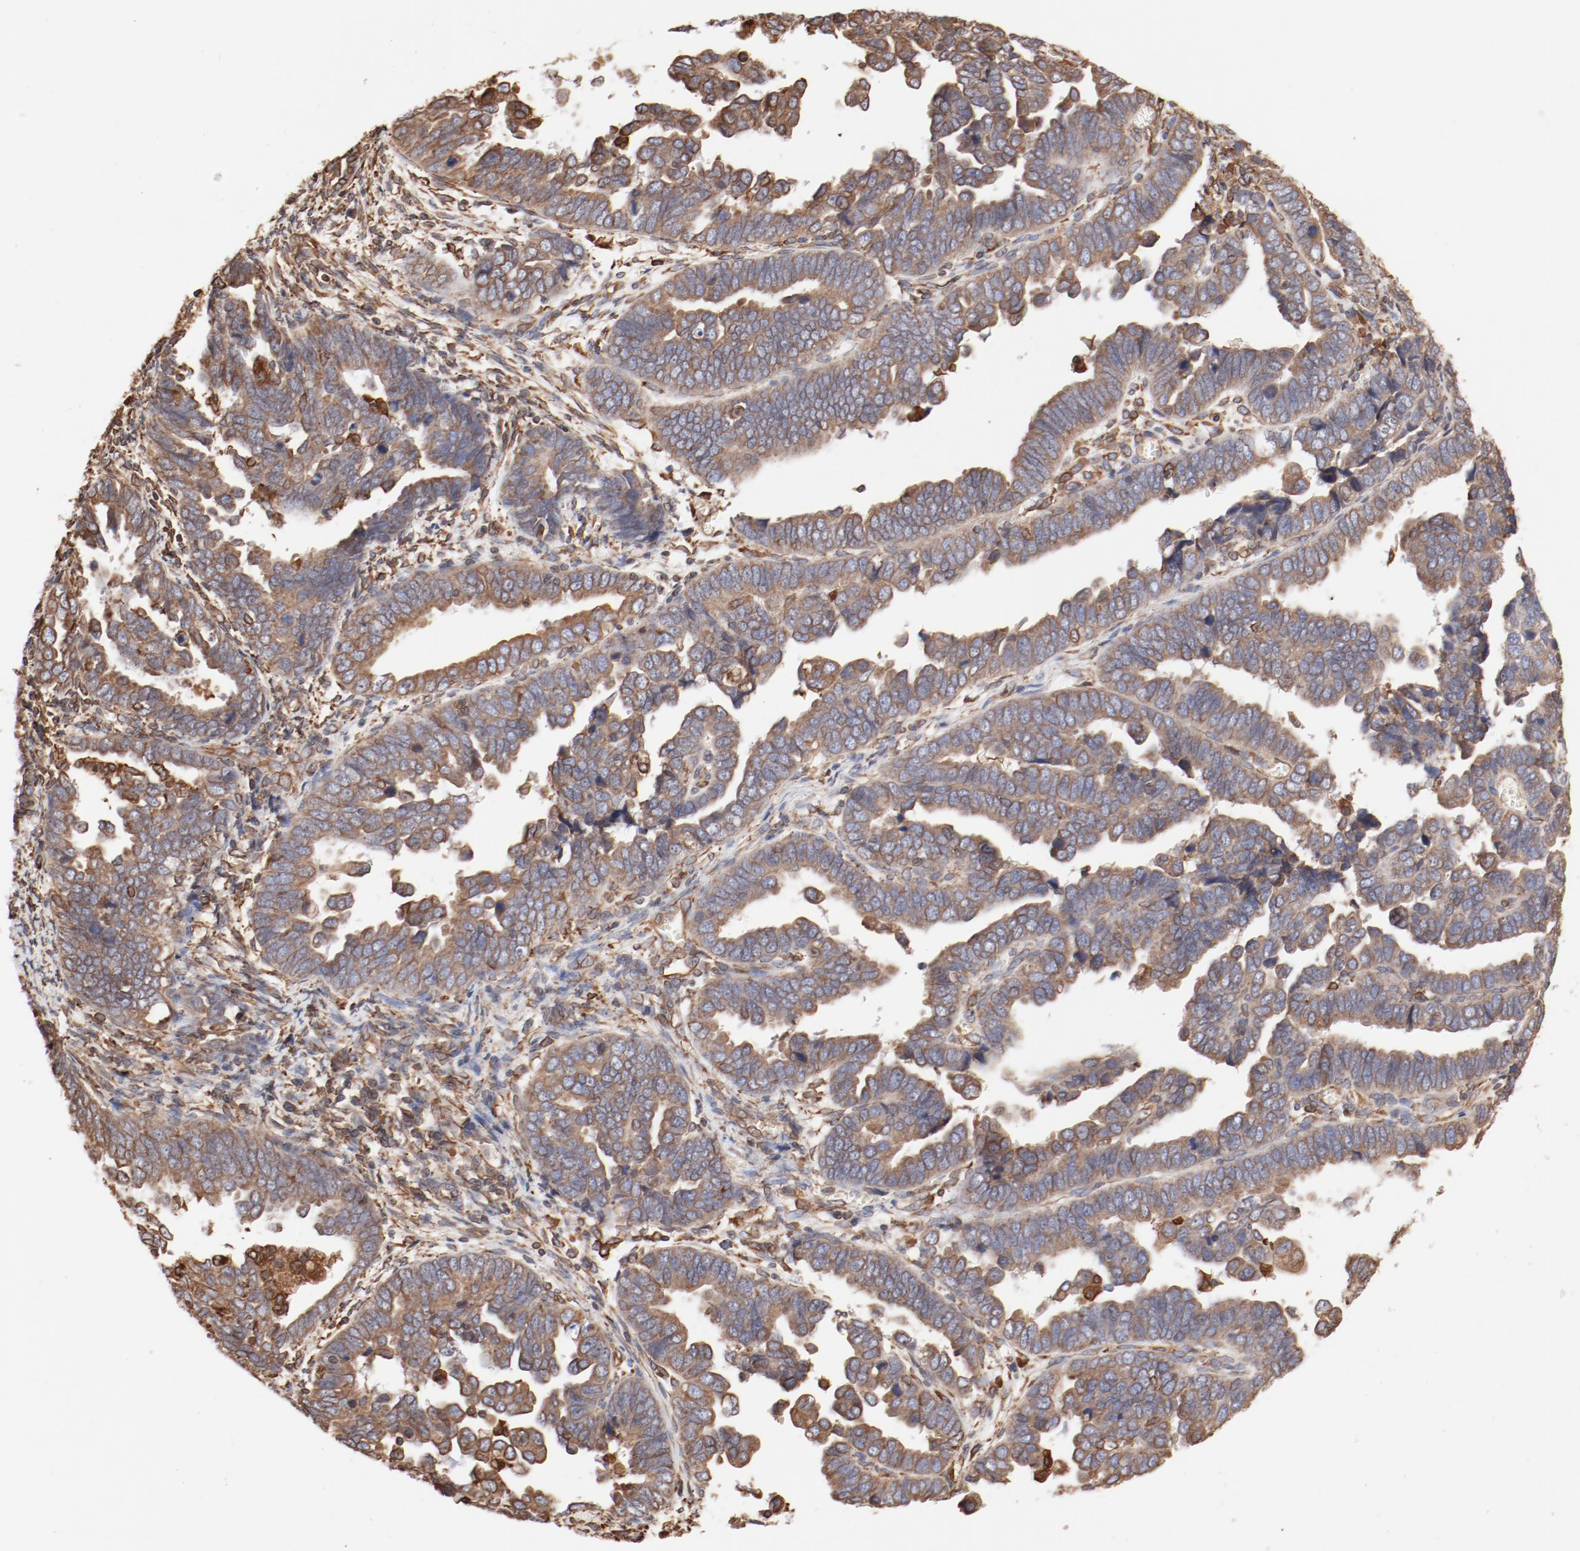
{"staining": {"intensity": "moderate", "quantity": ">75%", "location": "cytoplasmic/membranous"}, "tissue": "endometrial cancer", "cell_type": "Tumor cells", "image_type": "cancer", "snomed": [{"axis": "morphology", "description": "Adenocarcinoma, NOS"}, {"axis": "topography", "description": "Endometrium"}], "caption": "IHC of endometrial adenocarcinoma demonstrates medium levels of moderate cytoplasmic/membranous expression in about >75% of tumor cells. Immunohistochemistry stains the protein in brown and the nuclei are stained blue.", "gene": "BCAP31", "patient": {"sex": "female", "age": 75}}